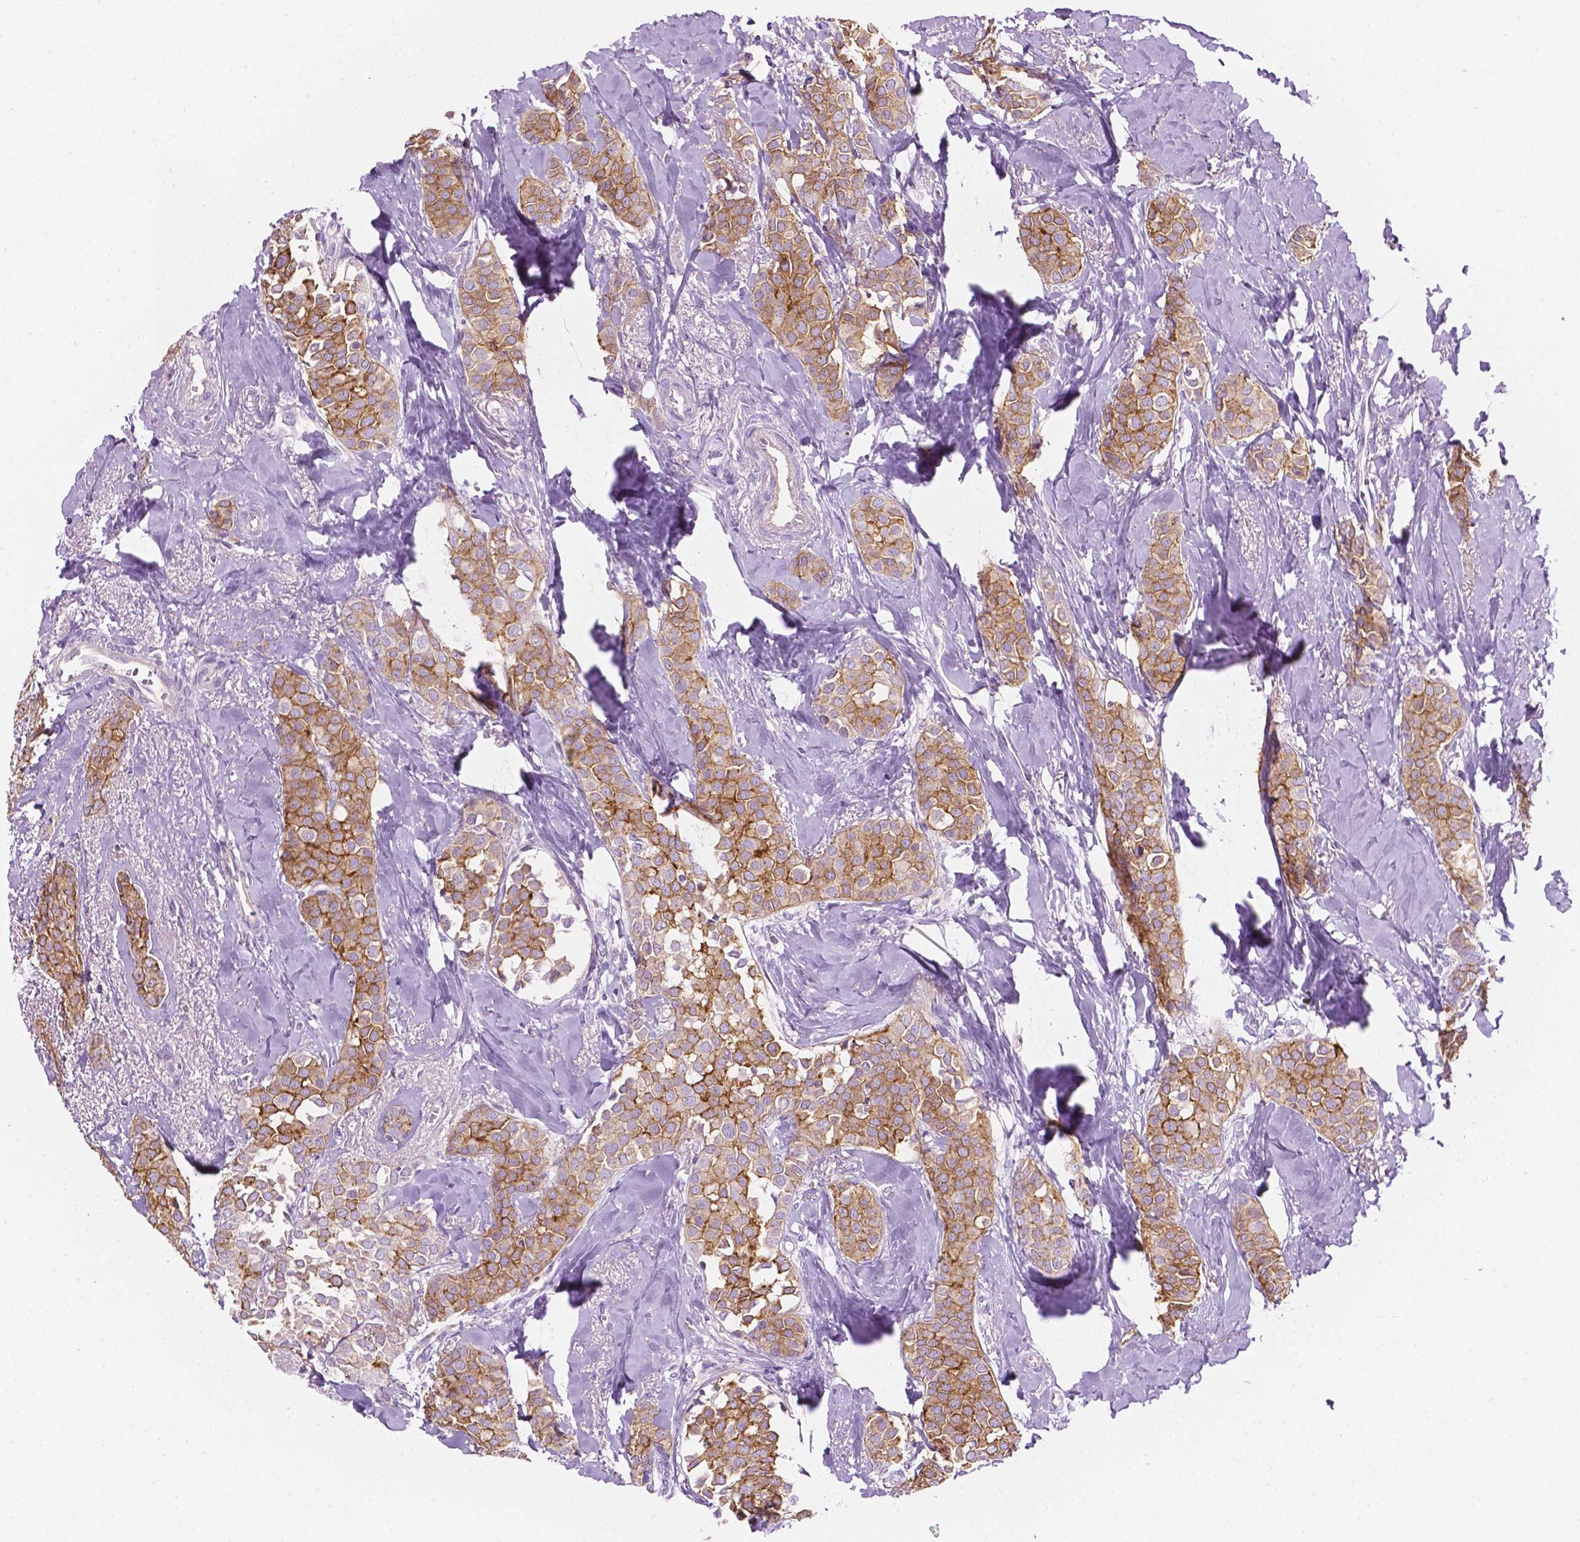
{"staining": {"intensity": "moderate", "quantity": ">75%", "location": "cytoplasmic/membranous"}, "tissue": "breast cancer", "cell_type": "Tumor cells", "image_type": "cancer", "snomed": [{"axis": "morphology", "description": "Duct carcinoma"}, {"axis": "topography", "description": "Breast"}], "caption": "IHC micrograph of neoplastic tissue: human breast cancer stained using immunohistochemistry (IHC) demonstrates medium levels of moderate protein expression localized specifically in the cytoplasmic/membranous of tumor cells, appearing as a cytoplasmic/membranous brown color.", "gene": "NOS1AP", "patient": {"sex": "female", "age": 79}}